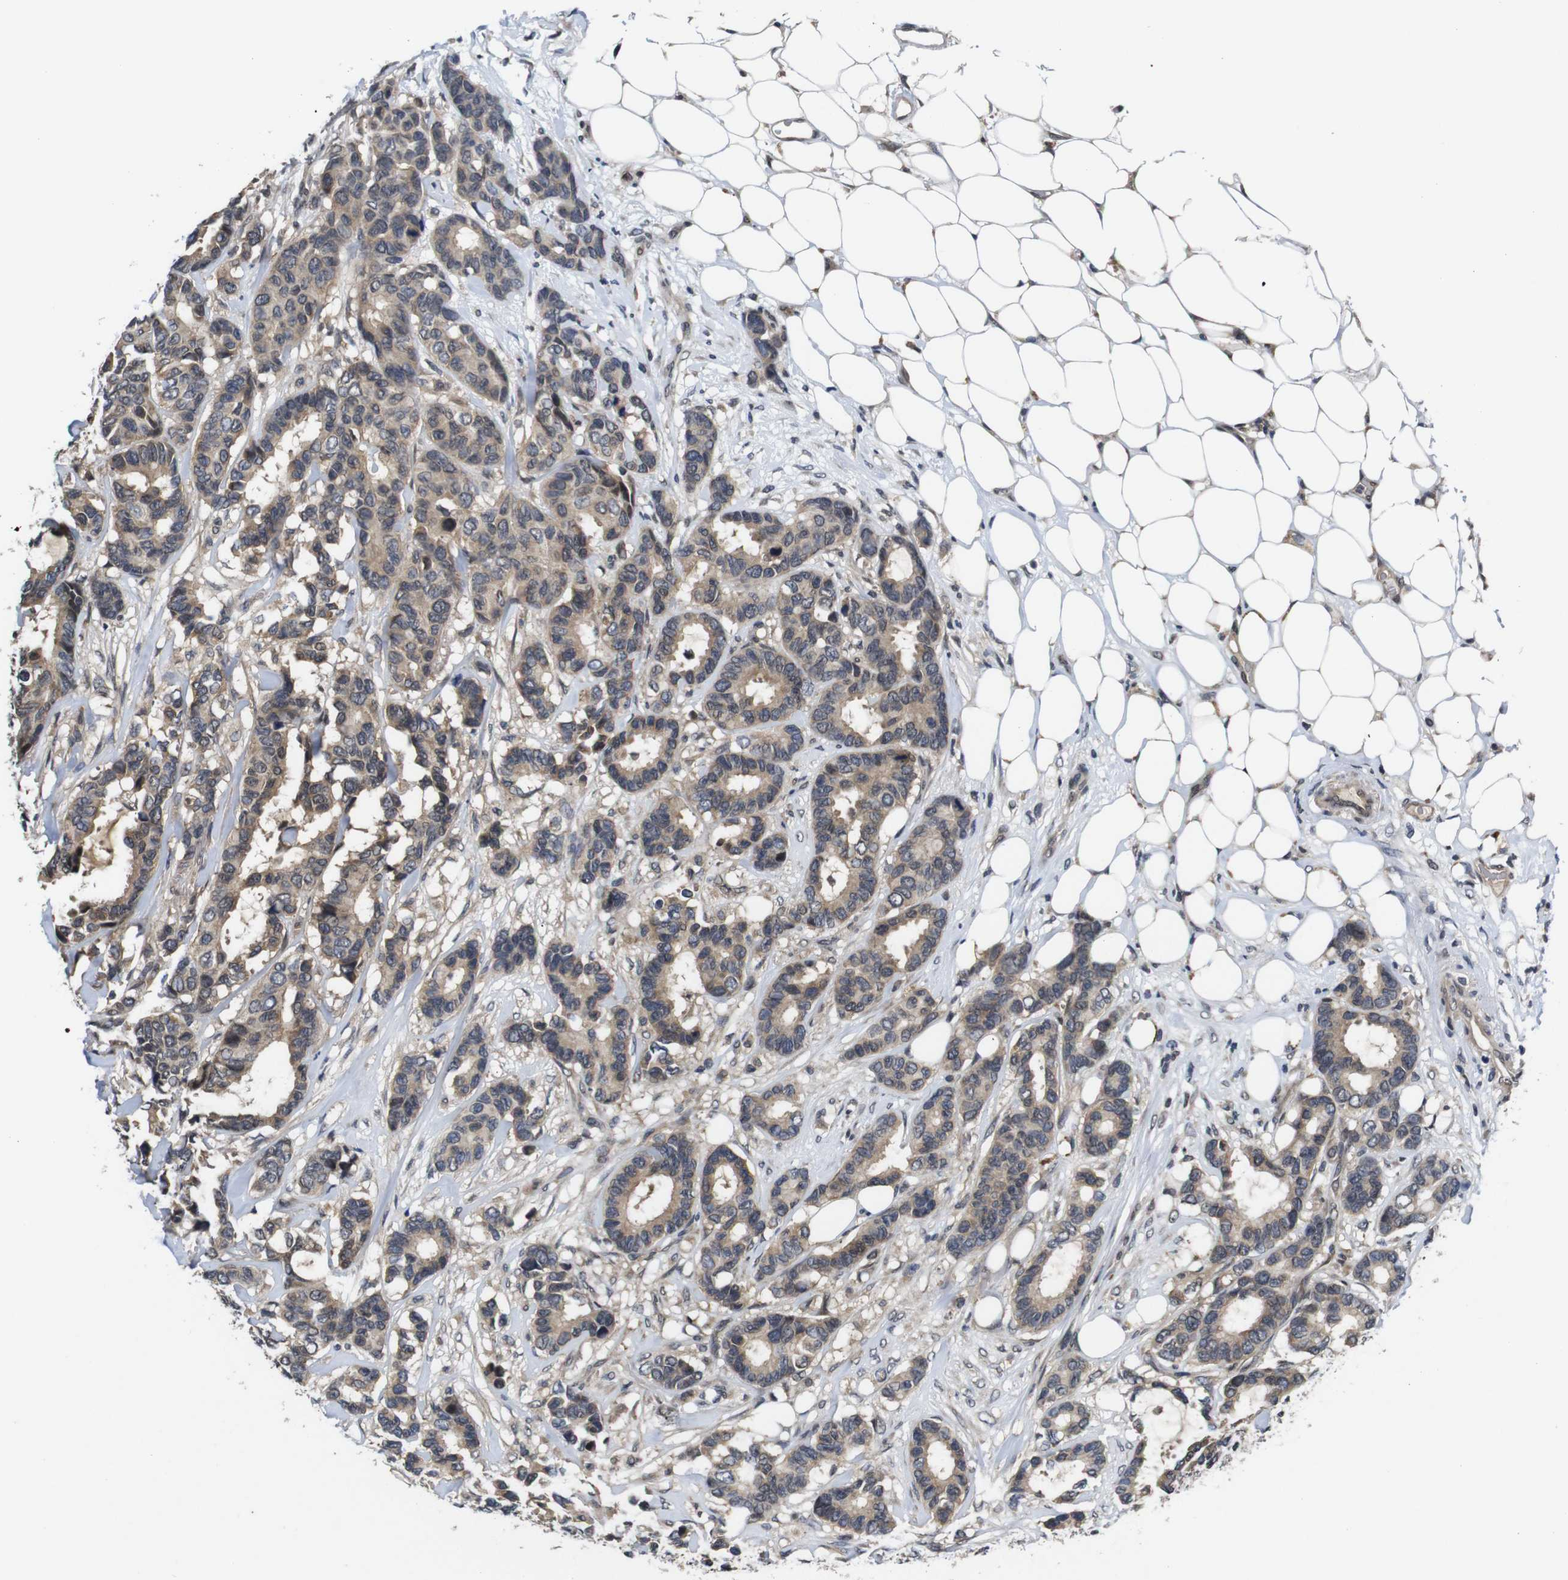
{"staining": {"intensity": "weak", "quantity": ">75%", "location": "cytoplasmic/membranous"}, "tissue": "breast cancer", "cell_type": "Tumor cells", "image_type": "cancer", "snomed": [{"axis": "morphology", "description": "Duct carcinoma"}, {"axis": "topography", "description": "Breast"}], "caption": "DAB immunohistochemical staining of human infiltrating ductal carcinoma (breast) demonstrates weak cytoplasmic/membranous protein expression in about >75% of tumor cells.", "gene": "ZBTB46", "patient": {"sex": "female", "age": 87}}